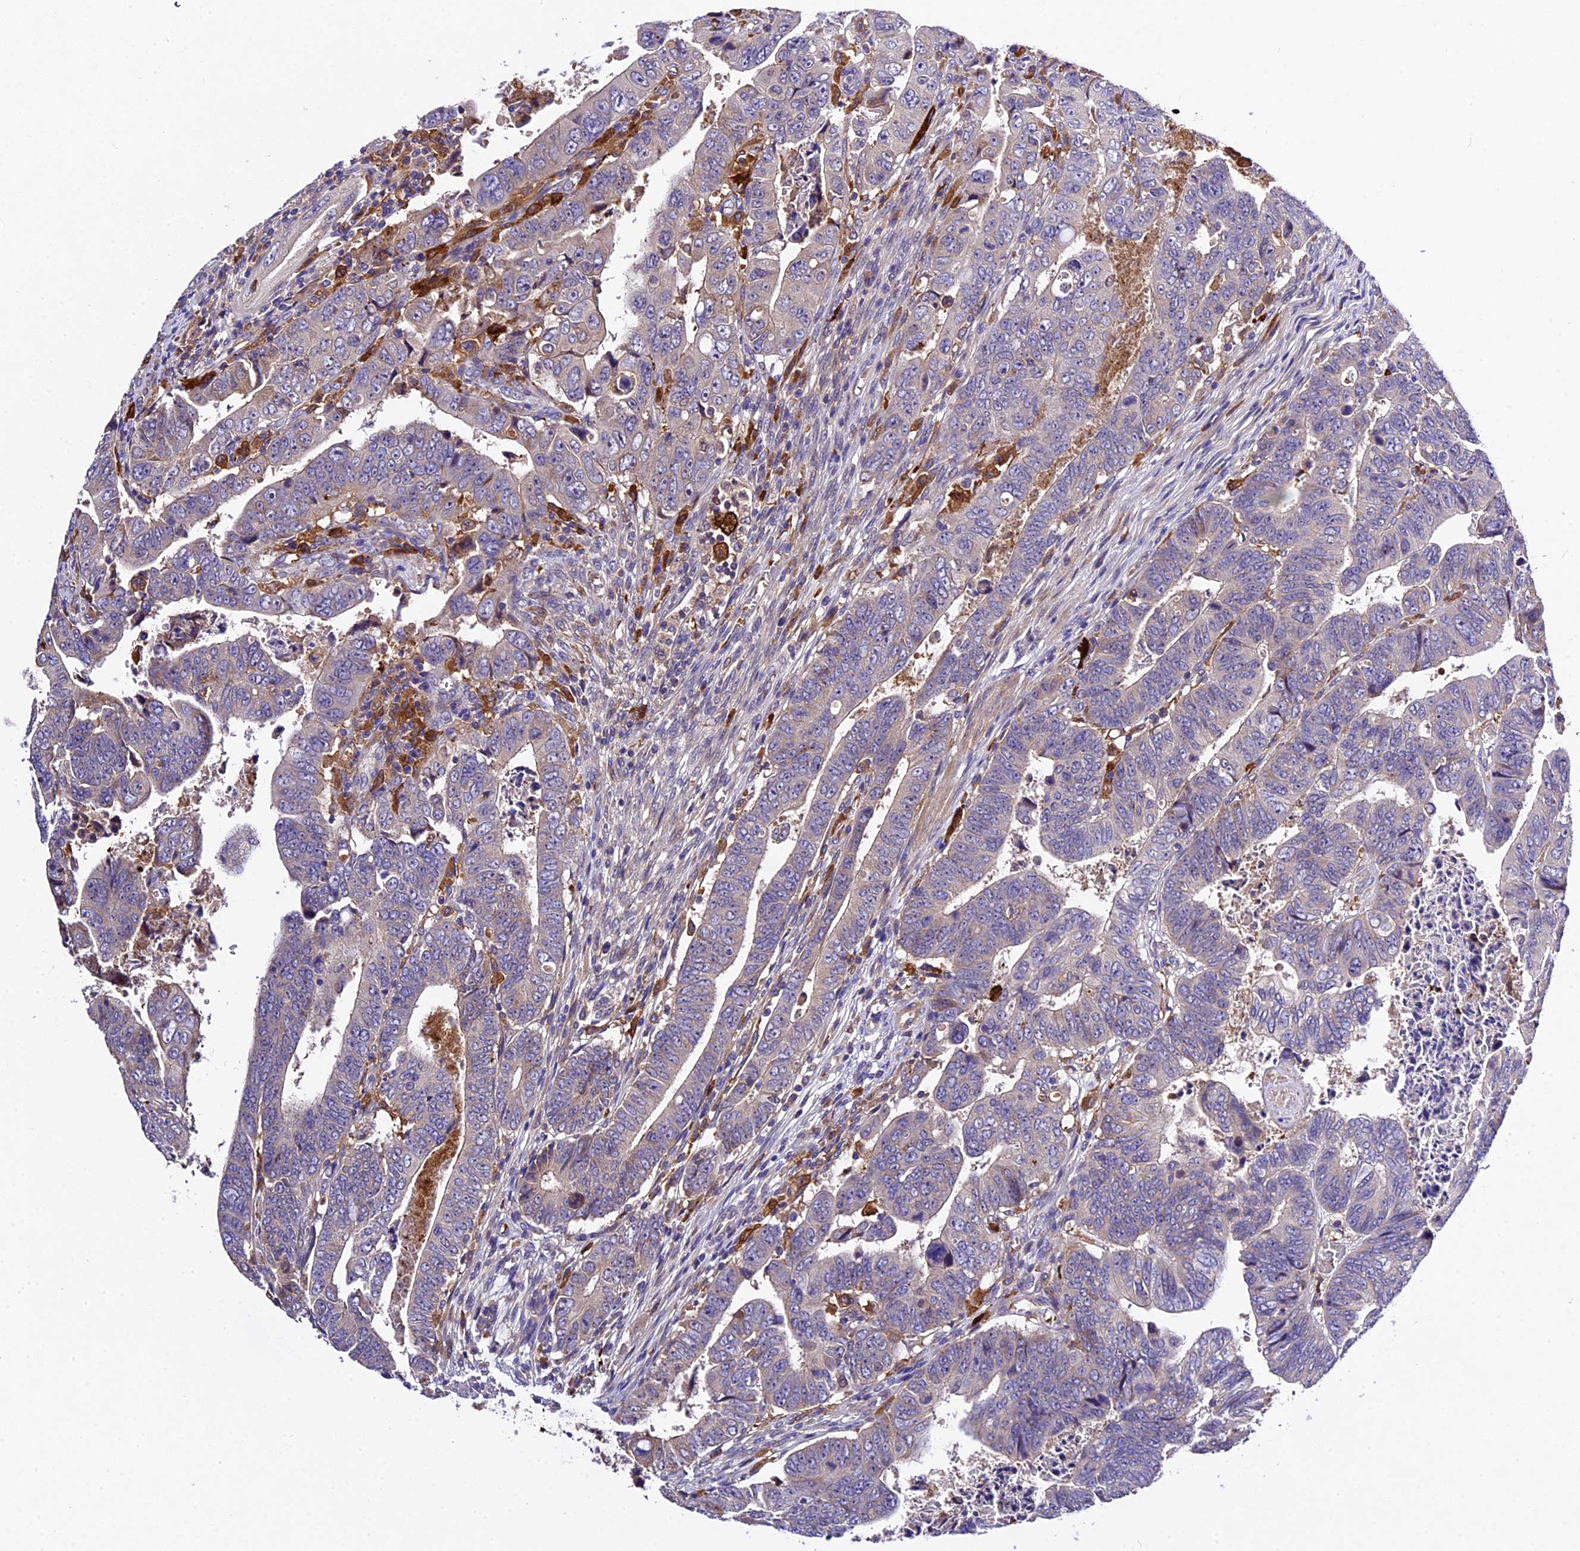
{"staining": {"intensity": "negative", "quantity": "none", "location": "none"}, "tissue": "colorectal cancer", "cell_type": "Tumor cells", "image_type": "cancer", "snomed": [{"axis": "morphology", "description": "Normal tissue, NOS"}, {"axis": "morphology", "description": "Adenocarcinoma, NOS"}, {"axis": "topography", "description": "Rectum"}], "caption": "The micrograph demonstrates no staining of tumor cells in colorectal cancer (adenocarcinoma).", "gene": "CILP2", "patient": {"sex": "female", "age": 65}}